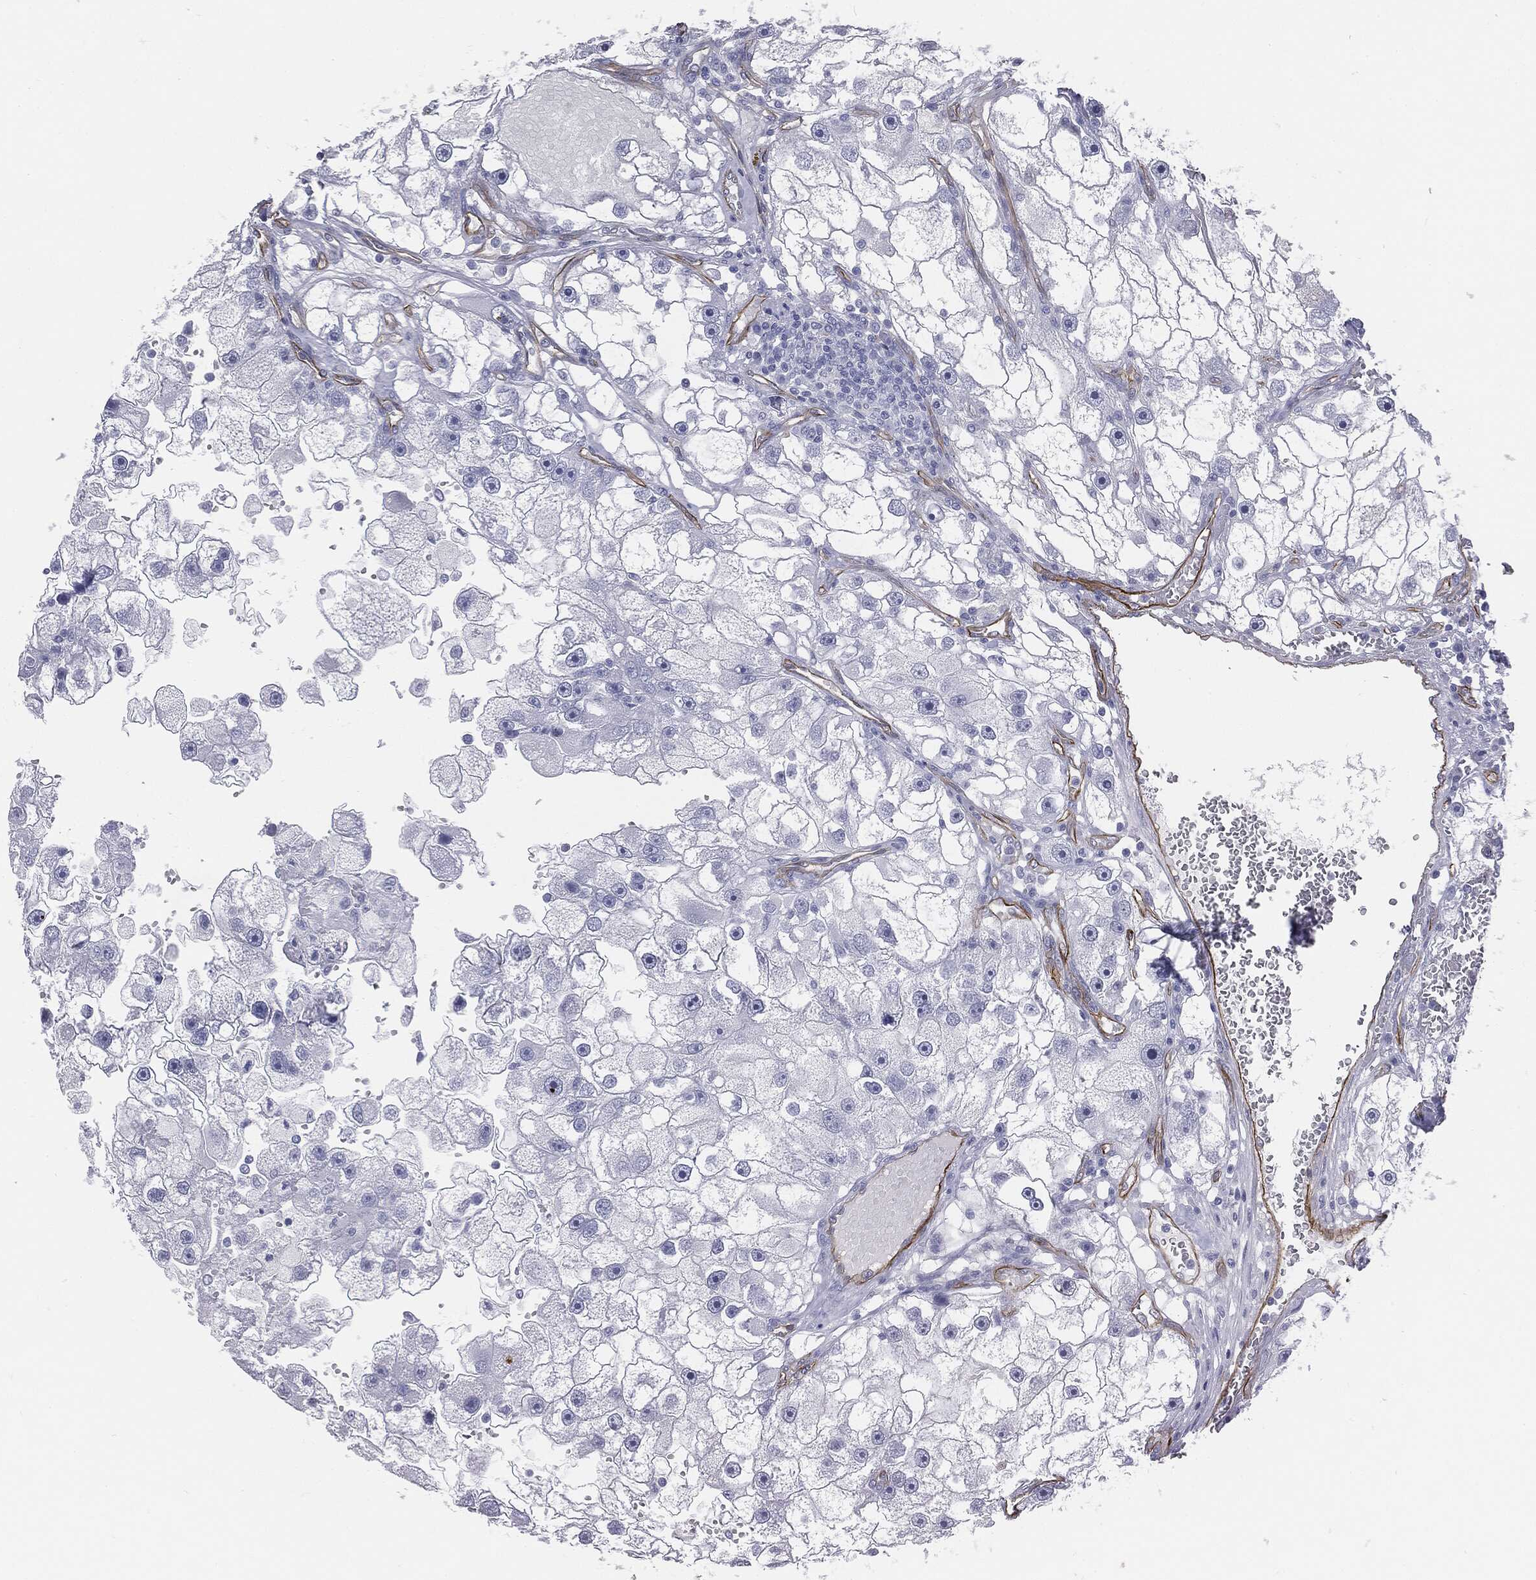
{"staining": {"intensity": "negative", "quantity": "none", "location": "none"}, "tissue": "renal cancer", "cell_type": "Tumor cells", "image_type": "cancer", "snomed": [{"axis": "morphology", "description": "Adenocarcinoma, NOS"}, {"axis": "topography", "description": "Kidney"}], "caption": "Renal cancer (adenocarcinoma) was stained to show a protein in brown. There is no significant positivity in tumor cells. Brightfield microscopy of IHC stained with DAB (brown) and hematoxylin (blue), captured at high magnification.", "gene": "MUC5AC", "patient": {"sex": "male", "age": 63}}